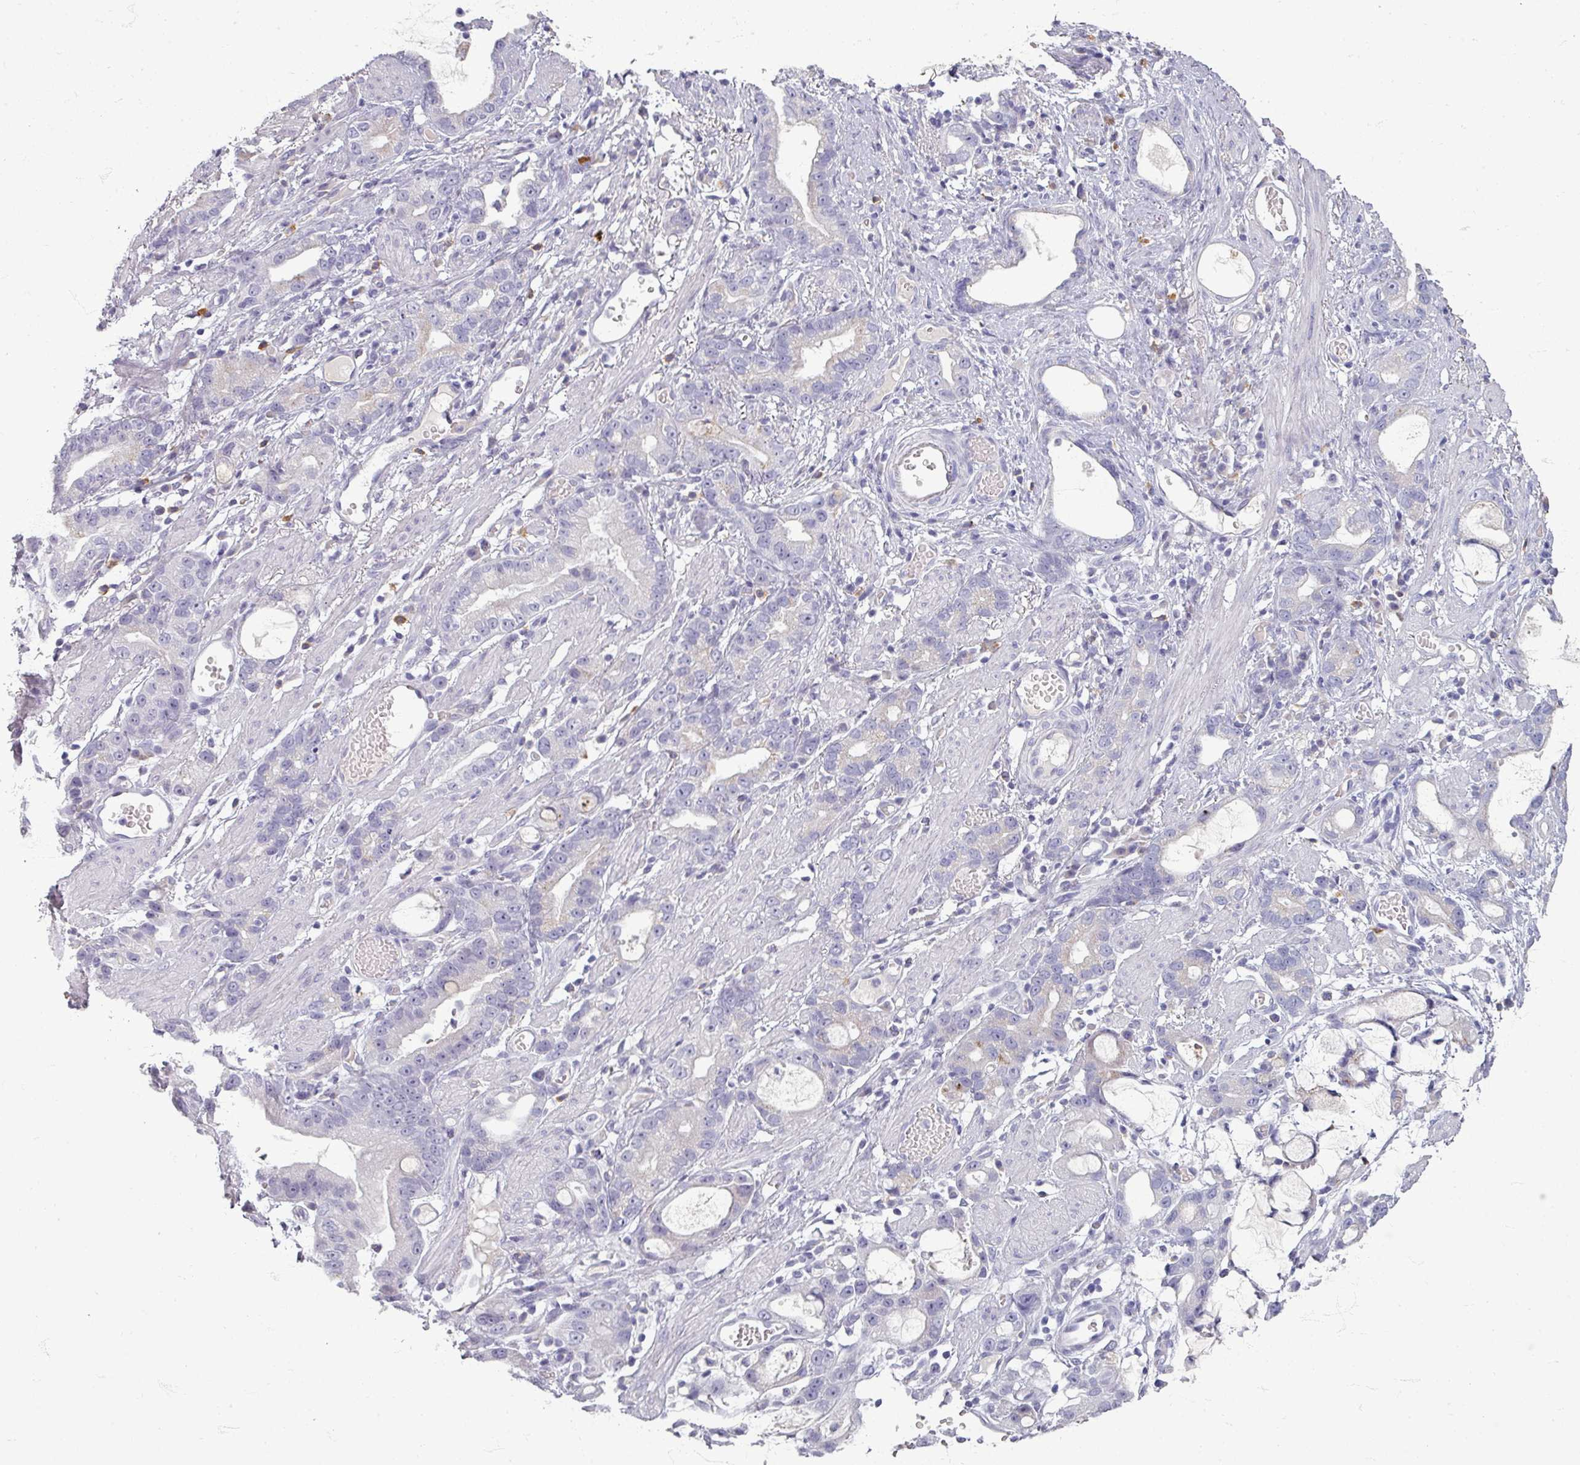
{"staining": {"intensity": "negative", "quantity": "none", "location": "none"}, "tissue": "stomach cancer", "cell_type": "Tumor cells", "image_type": "cancer", "snomed": [{"axis": "morphology", "description": "Adenocarcinoma, NOS"}, {"axis": "topography", "description": "Stomach"}], "caption": "Immunohistochemistry image of neoplastic tissue: stomach cancer (adenocarcinoma) stained with DAB (3,3'-diaminobenzidine) displays no significant protein staining in tumor cells.", "gene": "ZNF878", "patient": {"sex": "male", "age": 55}}